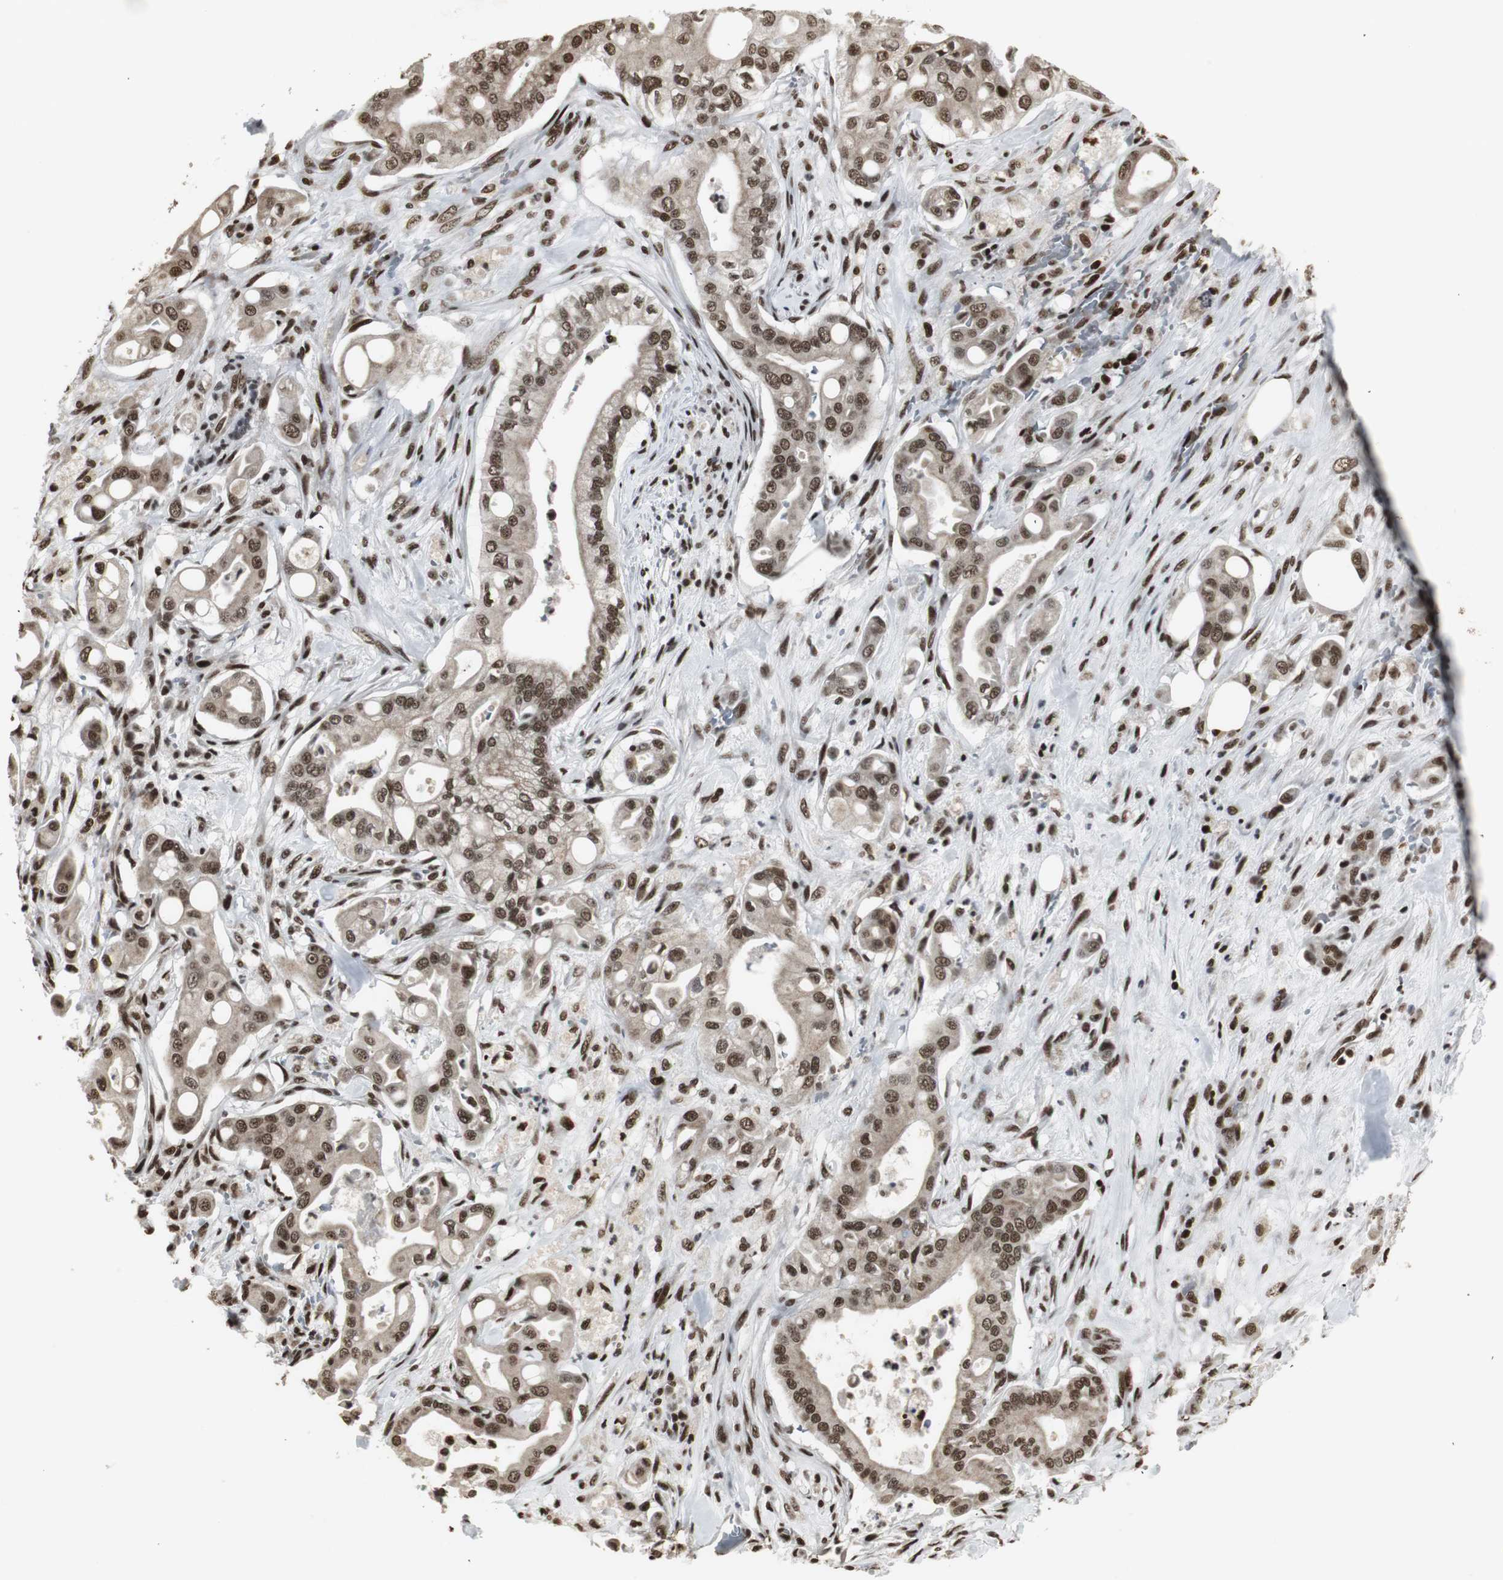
{"staining": {"intensity": "moderate", "quantity": ">75%", "location": "cytoplasmic/membranous,nuclear"}, "tissue": "liver cancer", "cell_type": "Tumor cells", "image_type": "cancer", "snomed": [{"axis": "morphology", "description": "Cholangiocarcinoma"}, {"axis": "topography", "description": "Liver"}], "caption": "A photomicrograph showing moderate cytoplasmic/membranous and nuclear expression in approximately >75% of tumor cells in liver cancer, as visualized by brown immunohistochemical staining.", "gene": "PARN", "patient": {"sex": "female", "age": 68}}